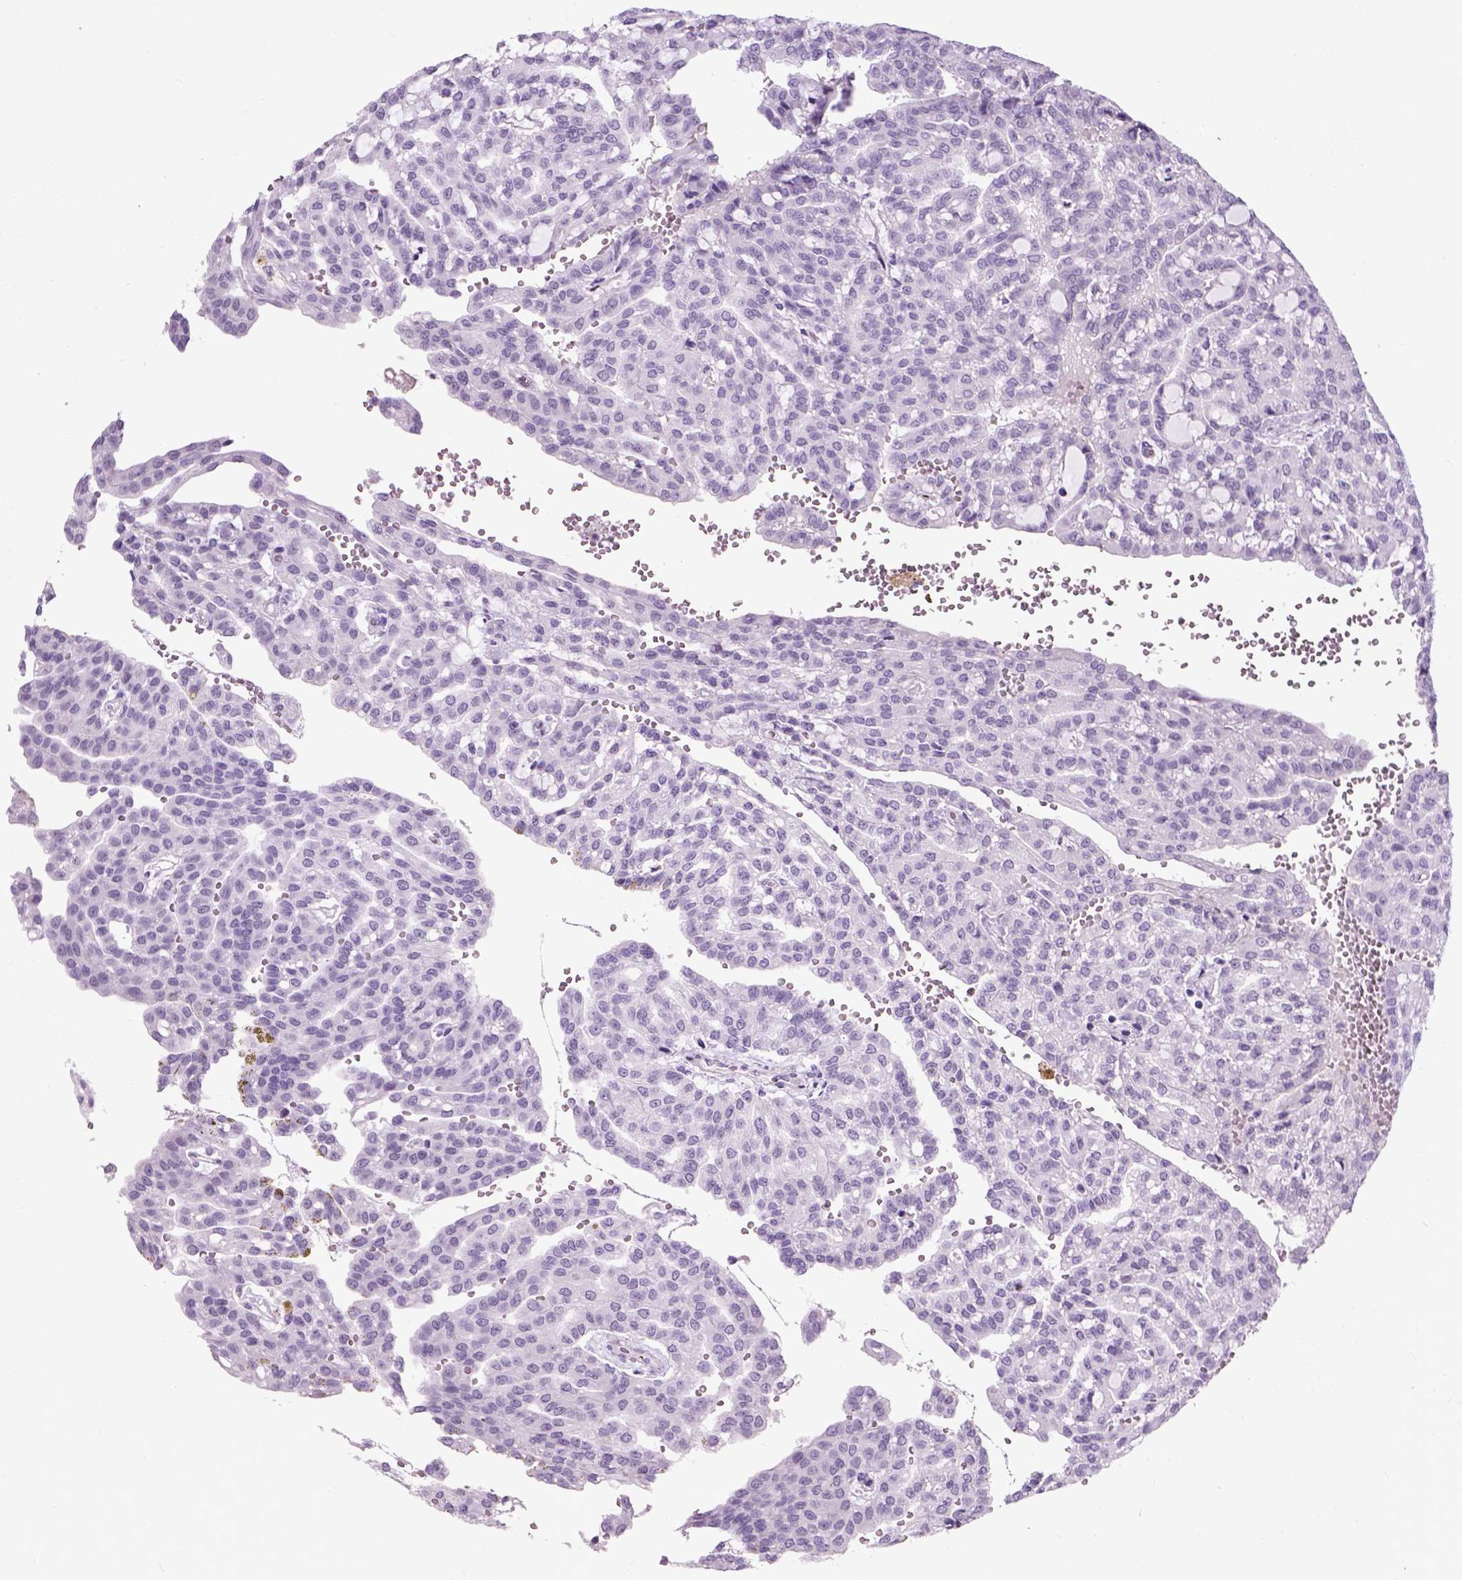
{"staining": {"intensity": "negative", "quantity": "none", "location": "none"}, "tissue": "renal cancer", "cell_type": "Tumor cells", "image_type": "cancer", "snomed": [{"axis": "morphology", "description": "Adenocarcinoma, NOS"}, {"axis": "topography", "description": "Kidney"}], "caption": "Tumor cells are negative for protein expression in human adenocarcinoma (renal). (Brightfield microscopy of DAB (3,3'-diaminobenzidine) IHC at high magnification).", "gene": "AXDND1", "patient": {"sex": "male", "age": 63}}